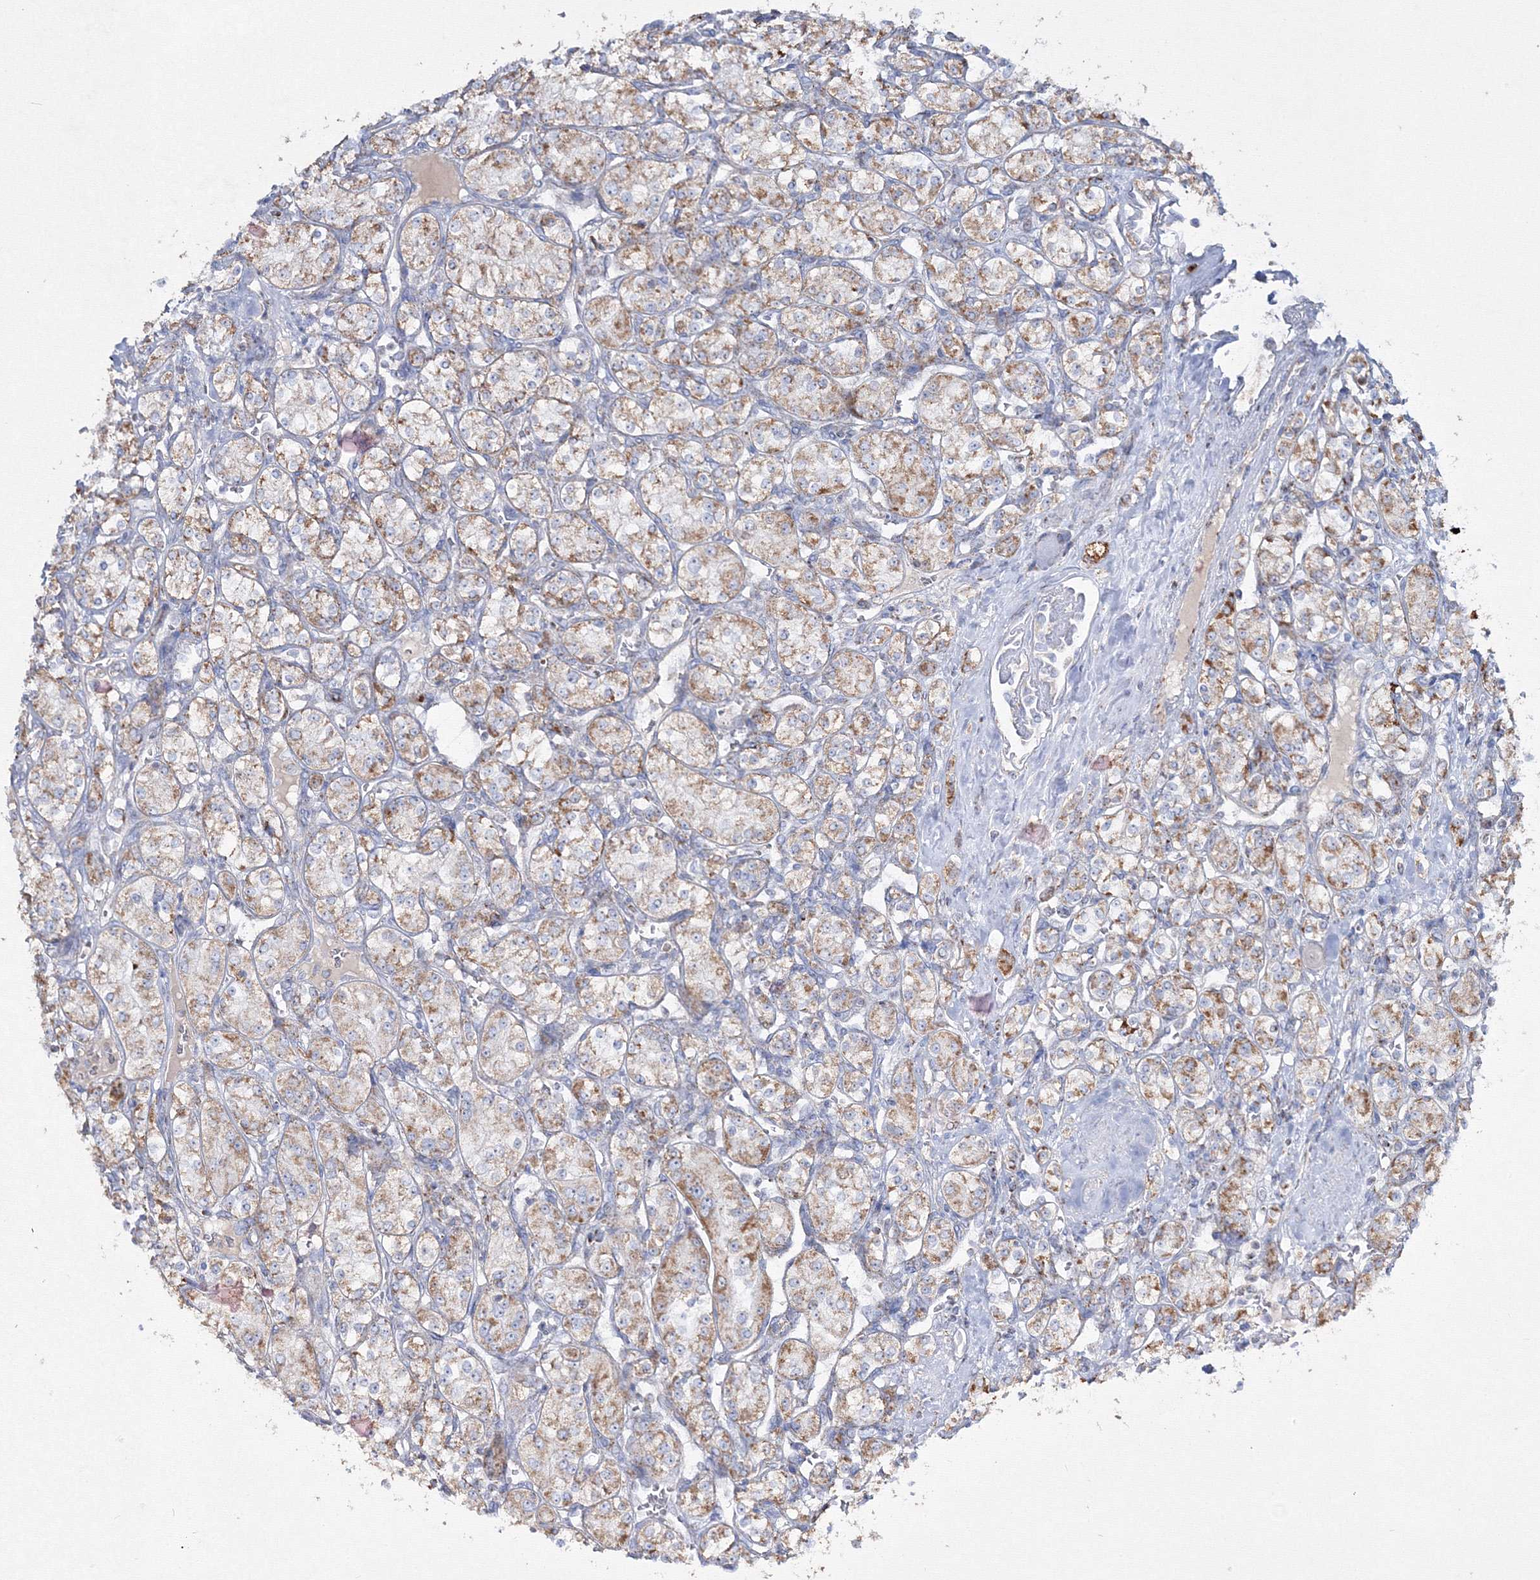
{"staining": {"intensity": "moderate", "quantity": ">75%", "location": "cytoplasmic/membranous"}, "tissue": "renal cancer", "cell_type": "Tumor cells", "image_type": "cancer", "snomed": [{"axis": "morphology", "description": "Adenocarcinoma, NOS"}, {"axis": "topography", "description": "Kidney"}], "caption": "Brown immunohistochemical staining in human renal adenocarcinoma displays moderate cytoplasmic/membranous staining in about >75% of tumor cells.", "gene": "IGSF9", "patient": {"sex": "male", "age": 77}}